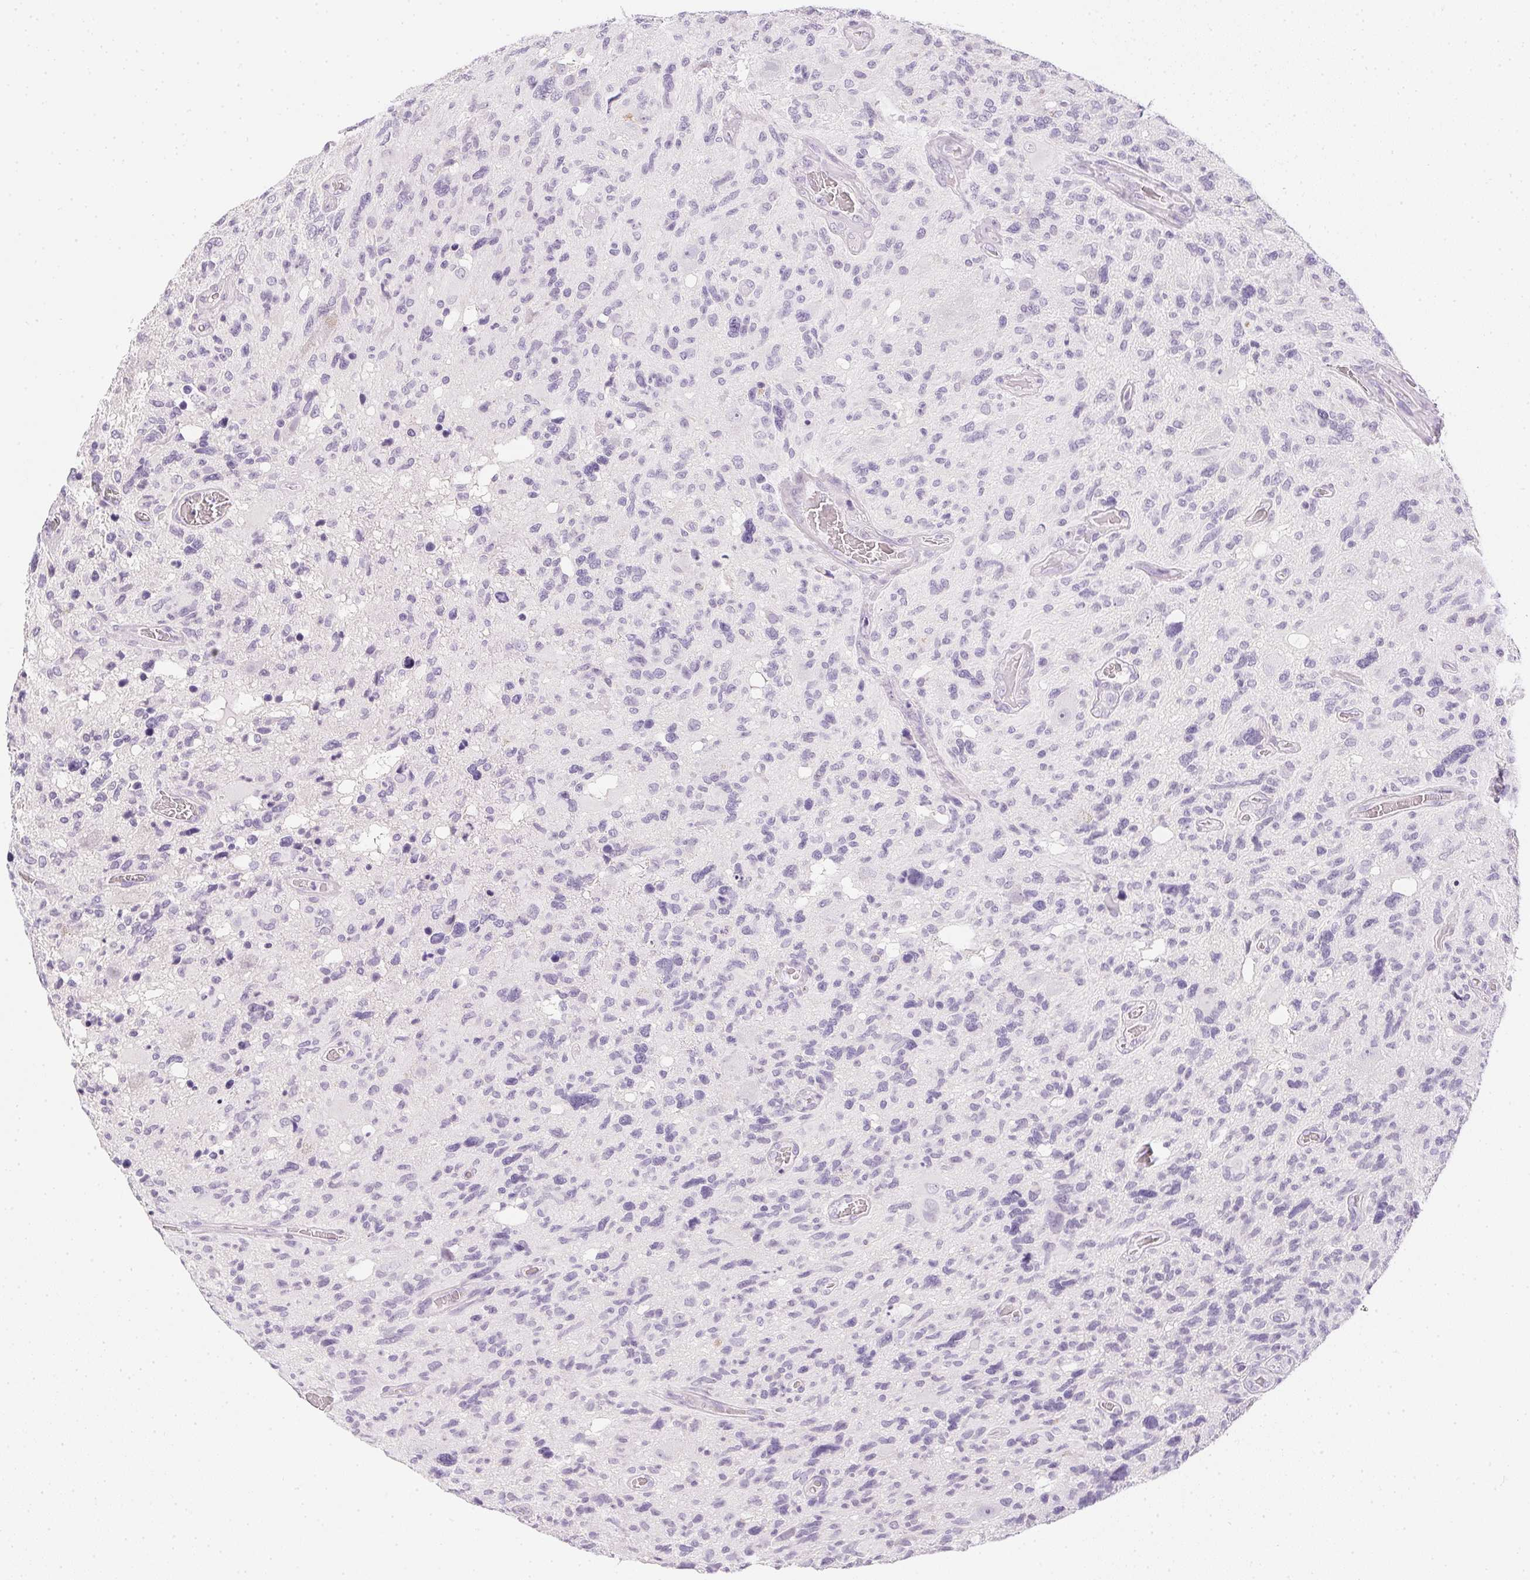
{"staining": {"intensity": "negative", "quantity": "none", "location": "none"}, "tissue": "glioma", "cell_type": "Tumor cells", "image_type": "cancer", "snomed": [{"axis": "morphology", "description": "Glioma, malignant, High grade"}, {"axis": "topography", "description": "Brain"}], "caption": "This is a micrograph of immunohistochemistry staining of glioma, which shows no staining in tumor cells. (Stains: DAB IHC with hematoxylin counter stain, Microscopy: brightfield microscopy at high magnification).", "gene": "PPY", "patient": {"sex": "male", "age": 49}}